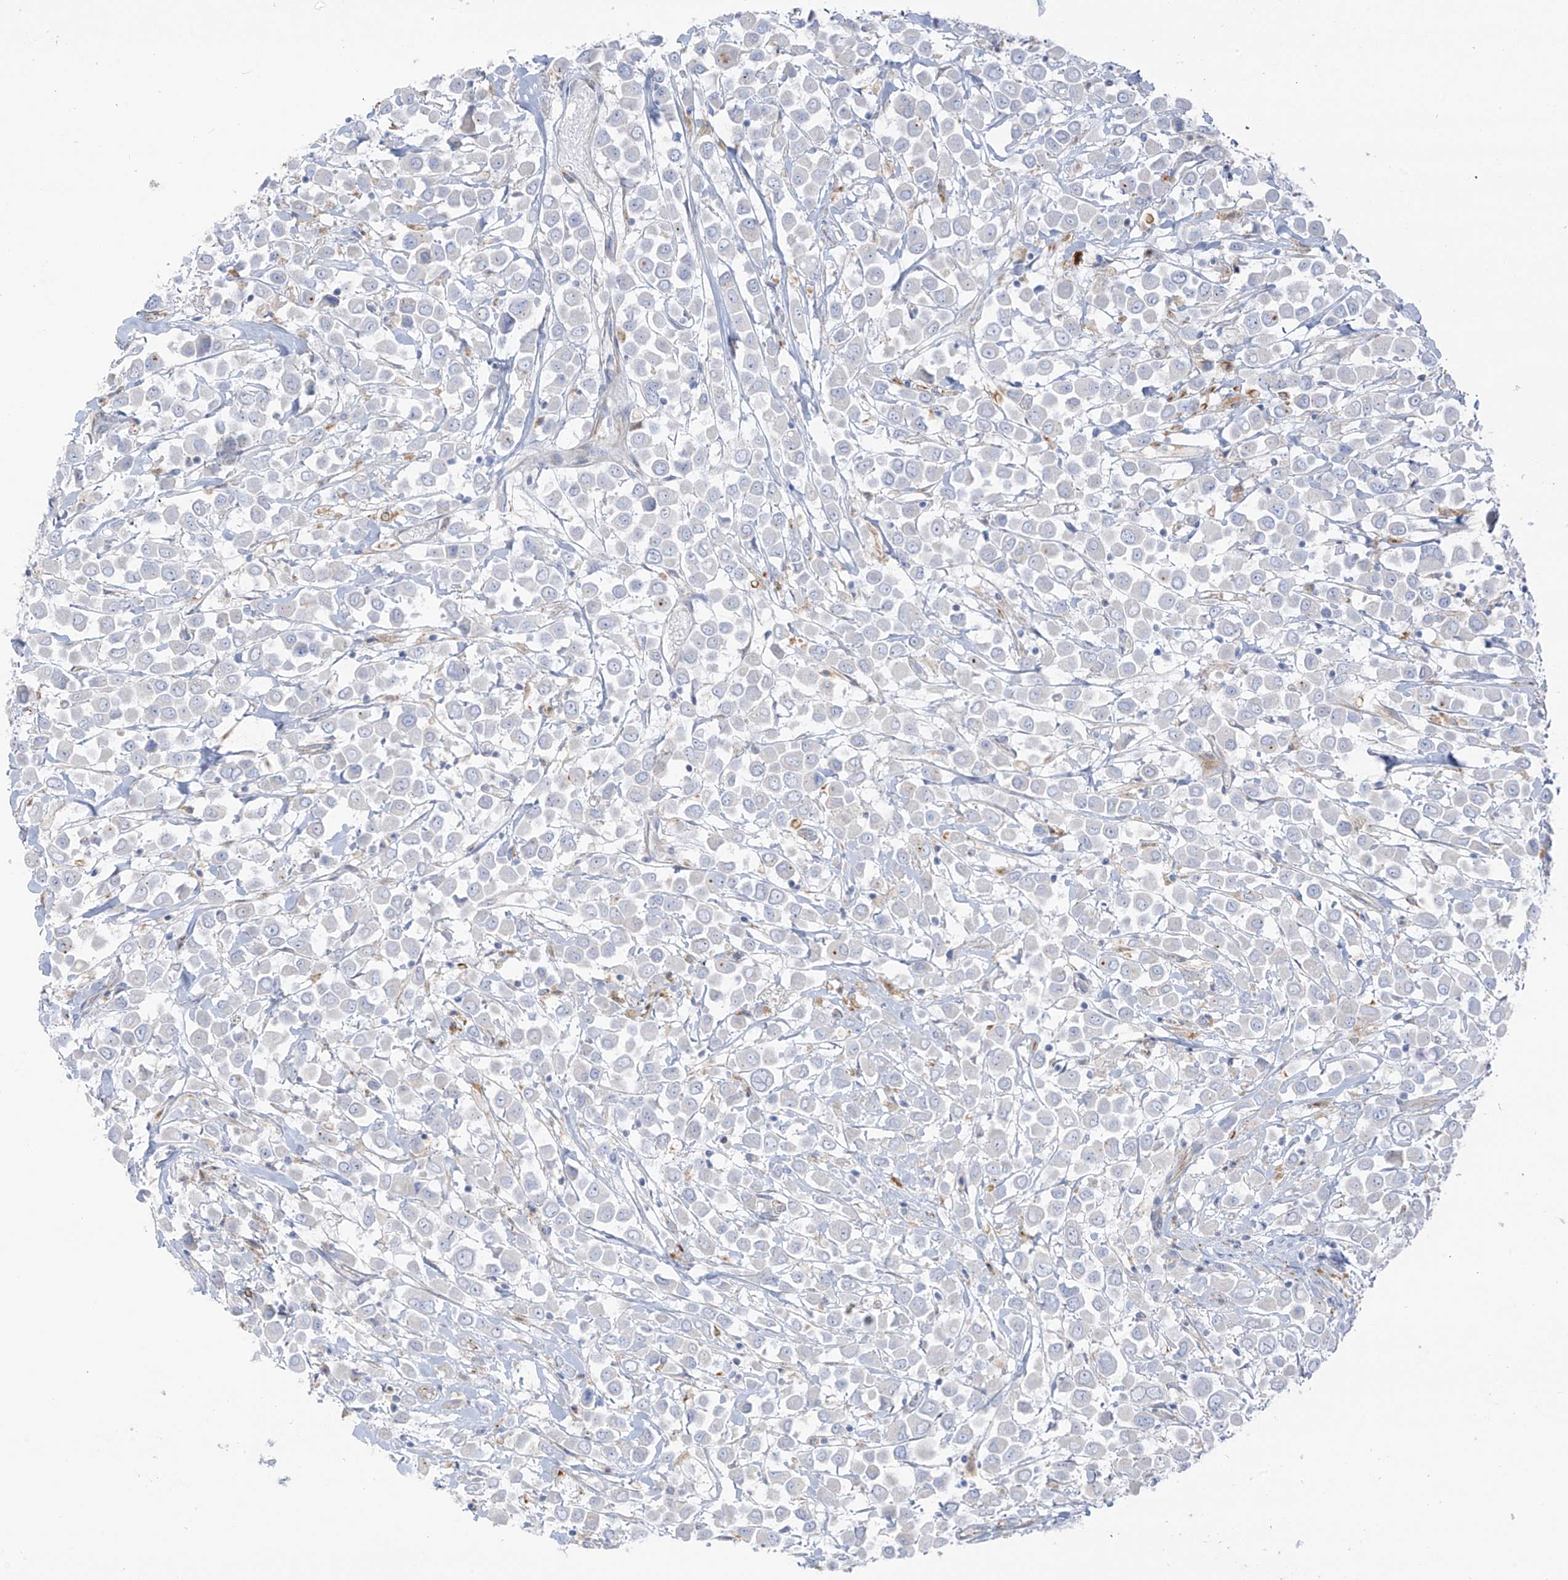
{"staining": {"intensity": "negative", "quantity": "none", "location": "none"}, "tissue": "breast cancer", "cell_type": "Tumor cells", "image_type": "cancer", "snomed": [{"axis": "morphology", "description": "Duct carcinoma"}, {"axis": "topography", "description": "Breast"}], "caption": "An immunohistochemistry (IHC) histopathology image of breast cancer (intraductal carcinoma) is shown. There is no staining in tumor cells of breast cancer (intraductal carcinoma).", "gene": "TAL2", "patient": {"sex": "female", "age": 61}}